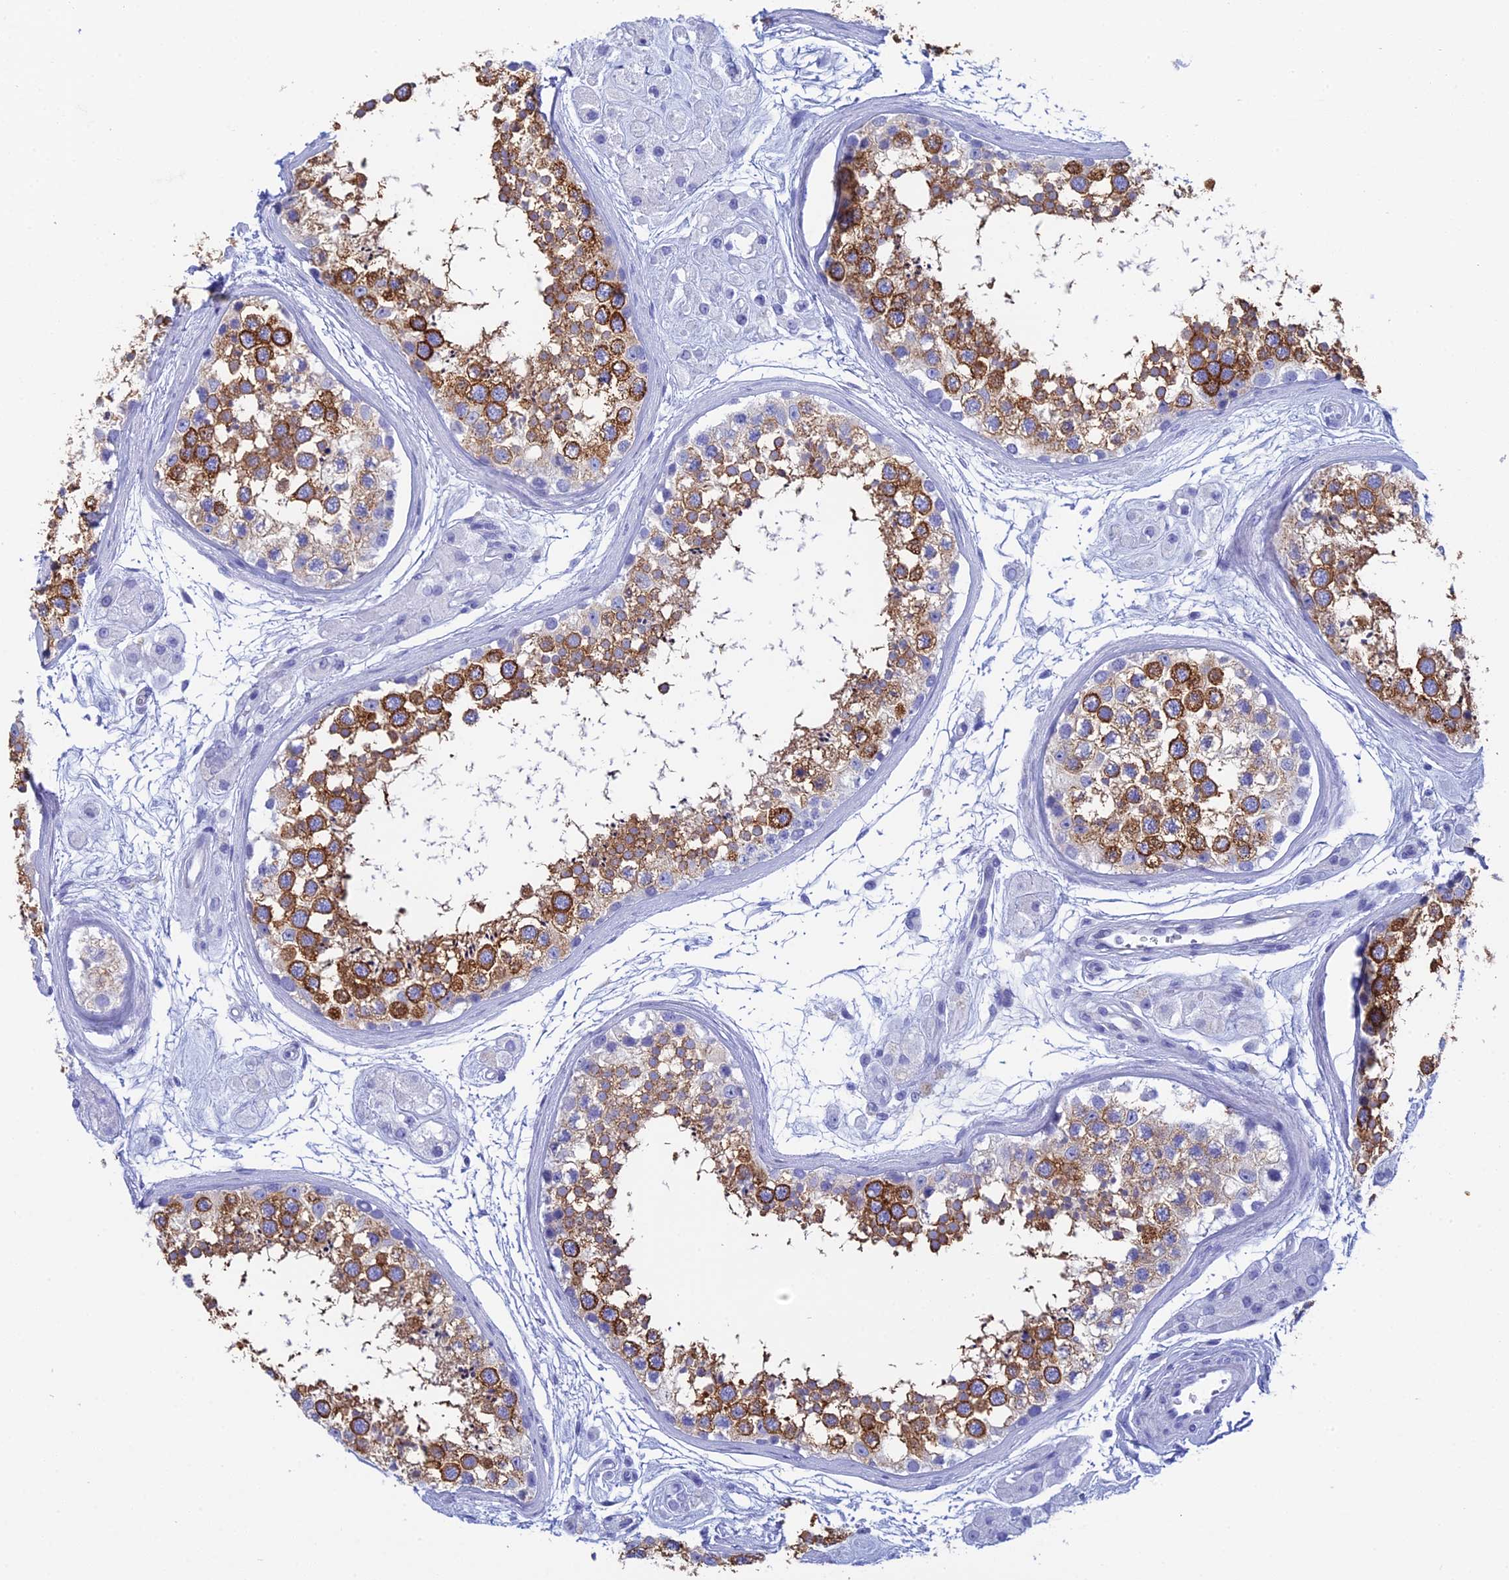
{"staining": {"intensity": "strong", "quantity": "25%-75%", "location": "cytoplasmic/membranous"}, "tissue": "testis", "cell_type": "Cells in seminiferous ducts", "image_type": "normal", "snomed": [{"axis": "morphology", "description": "Normal tissue, NOS"}, {"axis": "topography", "description": "Testis"}], "caption": "The photomicrograph reveals immunohistochemical staining of benign testis. There is strong cytoplasmic/membranous positivity is seen in about 25%-75% of cells in seminiferous ducts. The staining is performed using DAB (3,3'-diaminobenzidine) brown chromogen to label protein expression. The nuclei are counter-stained blue using hematoxylin.", "gene": "TEX101", "patient": {"sex": "male", "age": 56}}